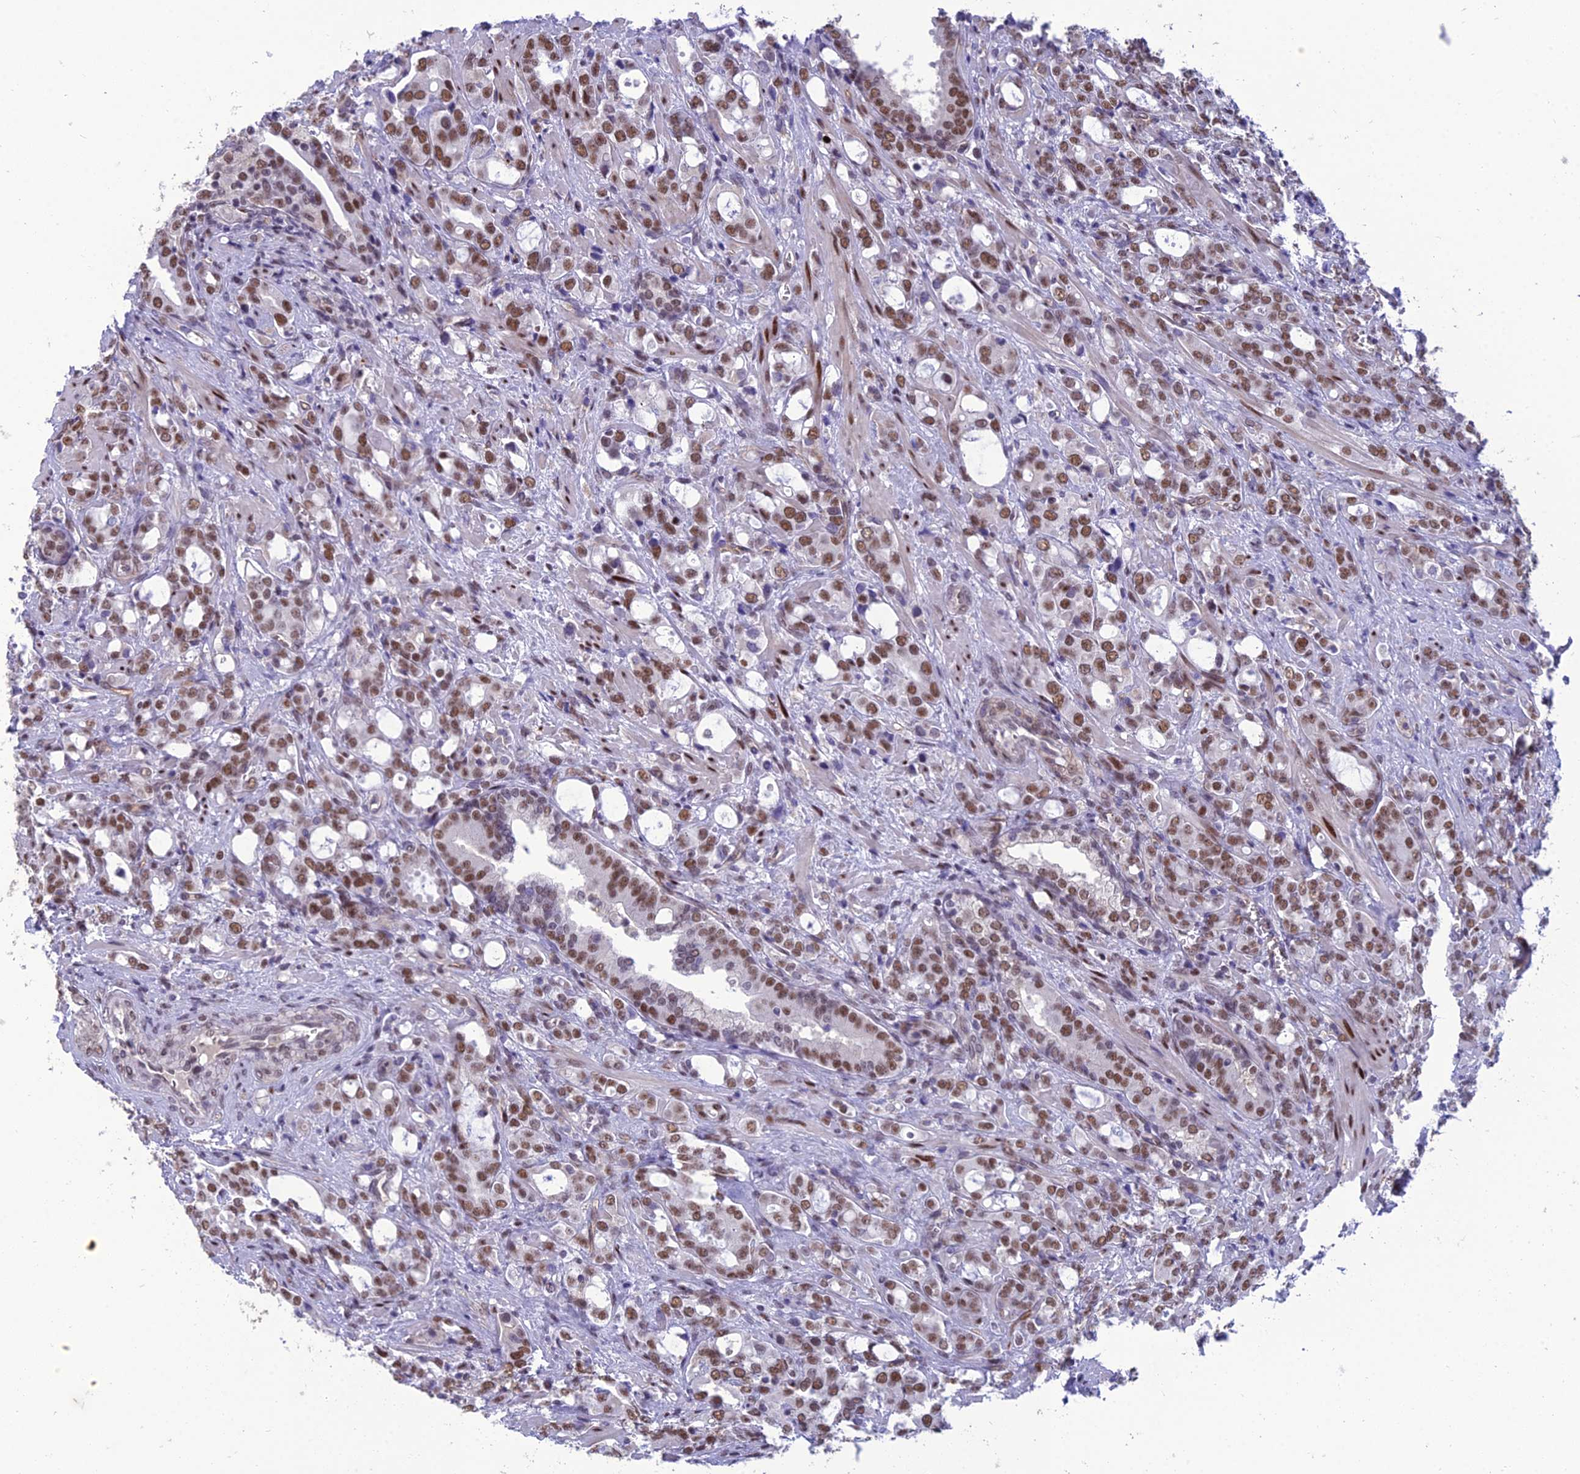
{"staining": {"intensity": "moderate", "quantity": ">75%", "location": "nuclear"}, "tissue": "prostate cancer", "cell_type": "Tumor cells", "image_type": "cancer", "snomed": [{"axis": "morphology", "description": "Adenocarcinoma, High grade"}, {"axis": "topography", "description": "Prostate"}], "caption": "Protein expression analysis of human prostate adenocarcinoma (high-grade) reveals moderate nuclear expression in approximately >75% of tumor cells.", "gene": "RANBP3", "patient": {"sex": "male", "age": 72}}